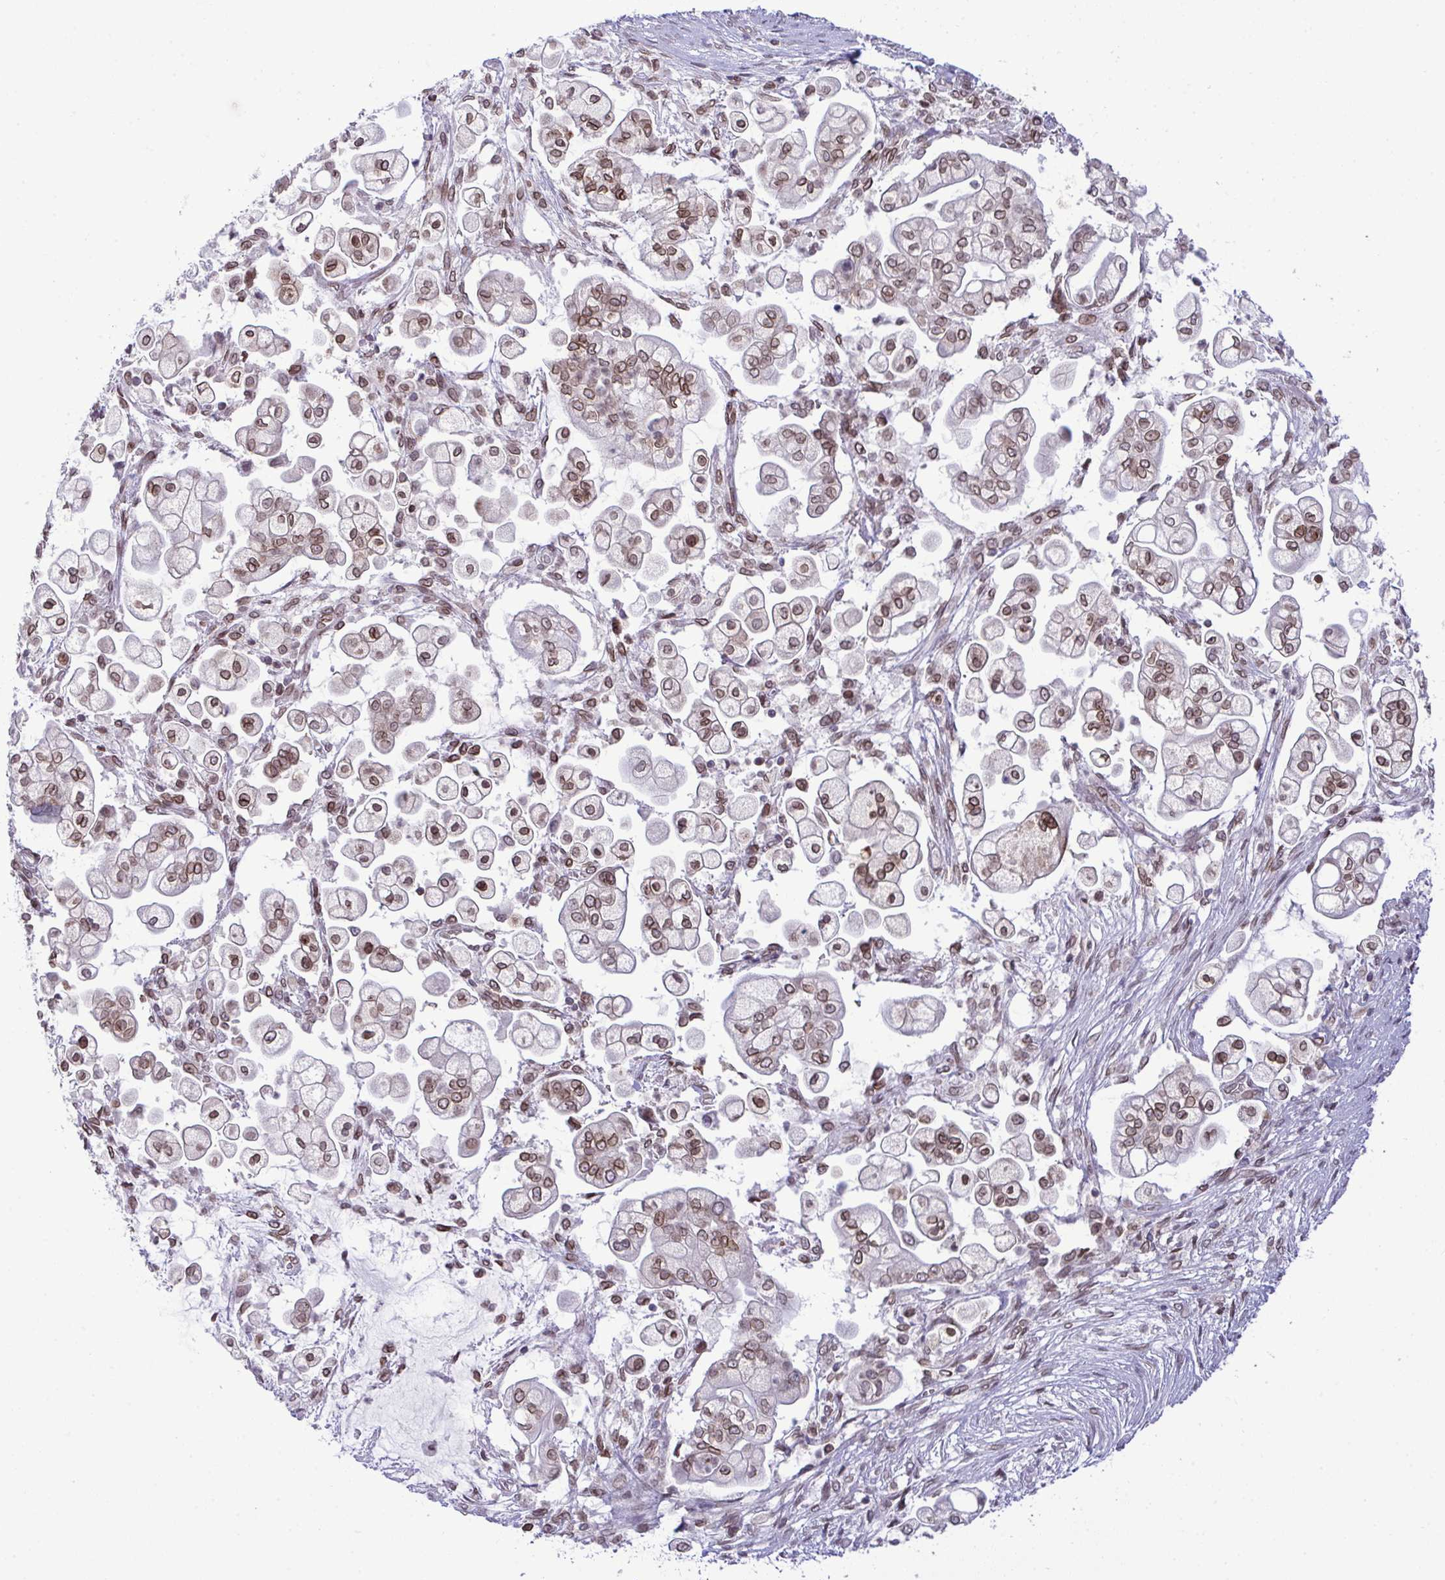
{"staining": {"intensity": "moderate", "quantity": ">75%", "location": "cytoplasmic/membranous,nuclear"}, "tissue": "pancreatic cancer", "cell_type": "Tumor cells", "image_type": "cancer", "snomed": [{"axis": "morphology", "description": "Adenocarcinoma, NOS"}, {"axis": "topography", "description": "Pancreas"}], "caption": "DAB immunohistochemical staining of pancreatic cancer (adenocarcinoma) shows moderate cytoplasmic/membranous and nuclear protein positivity in approximately >75% of tumor cells.", "gene": "RANBP2", "patient": {"sex": "female", "age": 69}}